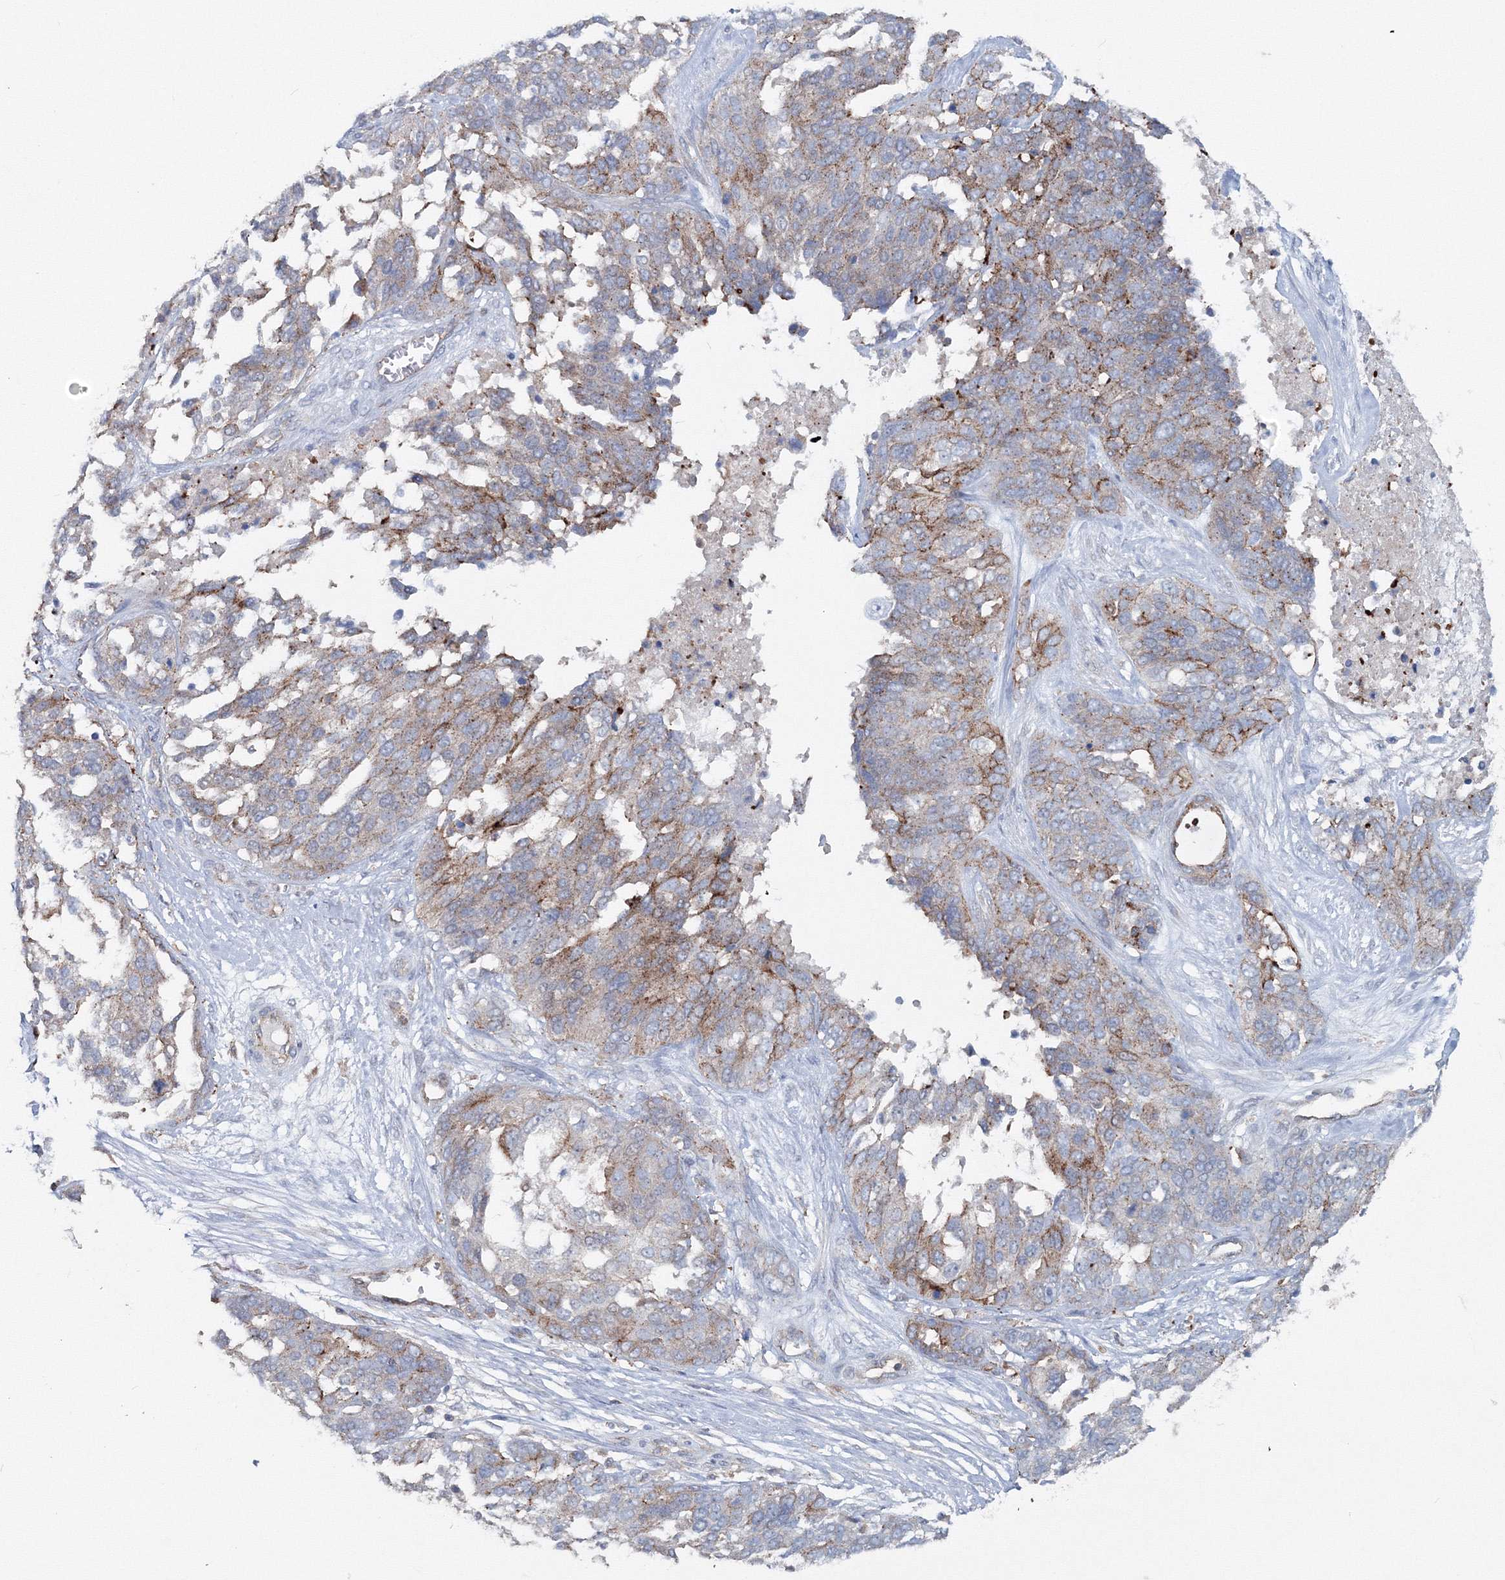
{"staining": {"intensity": "moderate", "quantity": "25%-75%", "location": "cytoplasmic/membranous"}, "tissue": "ovarian cancer", "cell_type": "Tumor cells", "image_type": "cancer", "snomed": [{"axis": "morphology", "description": "Cystadenocarcinoma, serous, NOS"}, {"axis": "topography", "description": "Ovary"}], "caption": "This is an image of immunohistochemistry staining of ovarian cancer (serous cystadenocarcinoma), which shows moderate expression in the cytoplasmic/membranous of tumor cells.", "gene": "GGA2", "patient": {"sex": "female", "age": 44}}